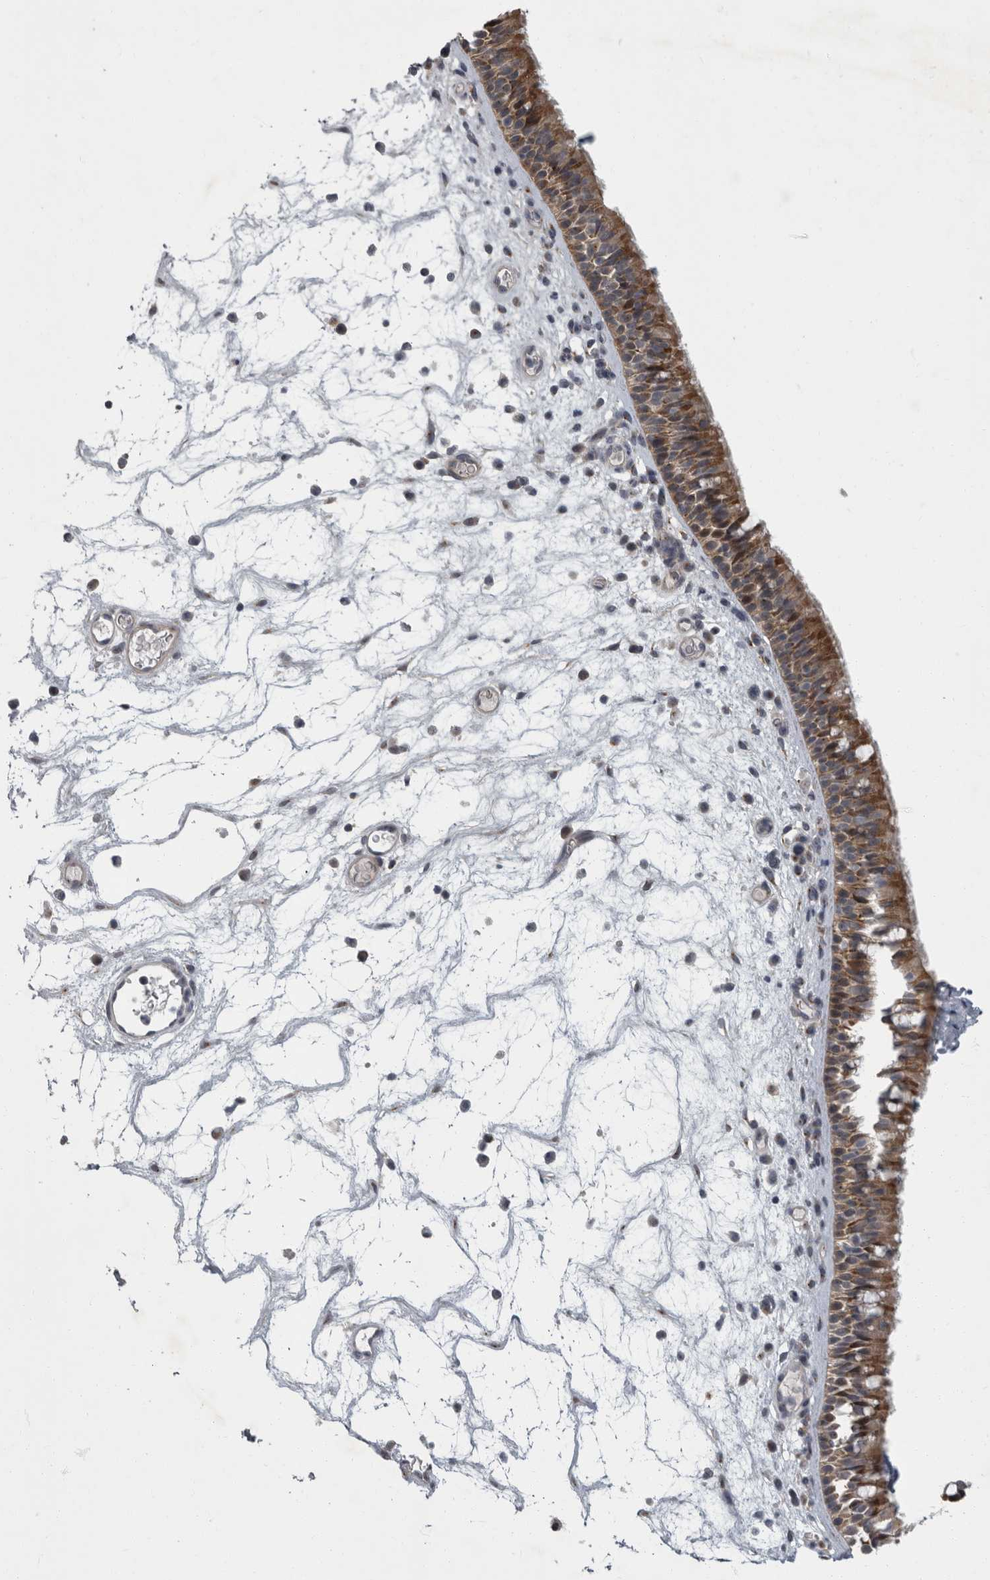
{"staining": {"intensity": "moderate", "quantity": ">75%", "location": "cytoplasmic/membranous"}, "tissue": "nasopharynx", "cell_type": "Respiratory epithelial cells", "image_type": "normal", "snomed": [{"axis": "morphology", "description": "Normal tissue, NOS"}, {"axis": "morphology", "description": "Inflammation, NOS"}, {"axis": "morphology", "description": "Malignant melanoma, Metastatic site"}, {"axis": "topography", "description": "Nasopharynx"}], "caption": "Normal nasopharynx was stained to show a protein in brown. There is medium levels of moderate cytoplasmic/membranous expression in approximately >75% of respiratory epithelial cells.", "gene": "PDE7A", "patient": {"sex": "male", "age": 70}}